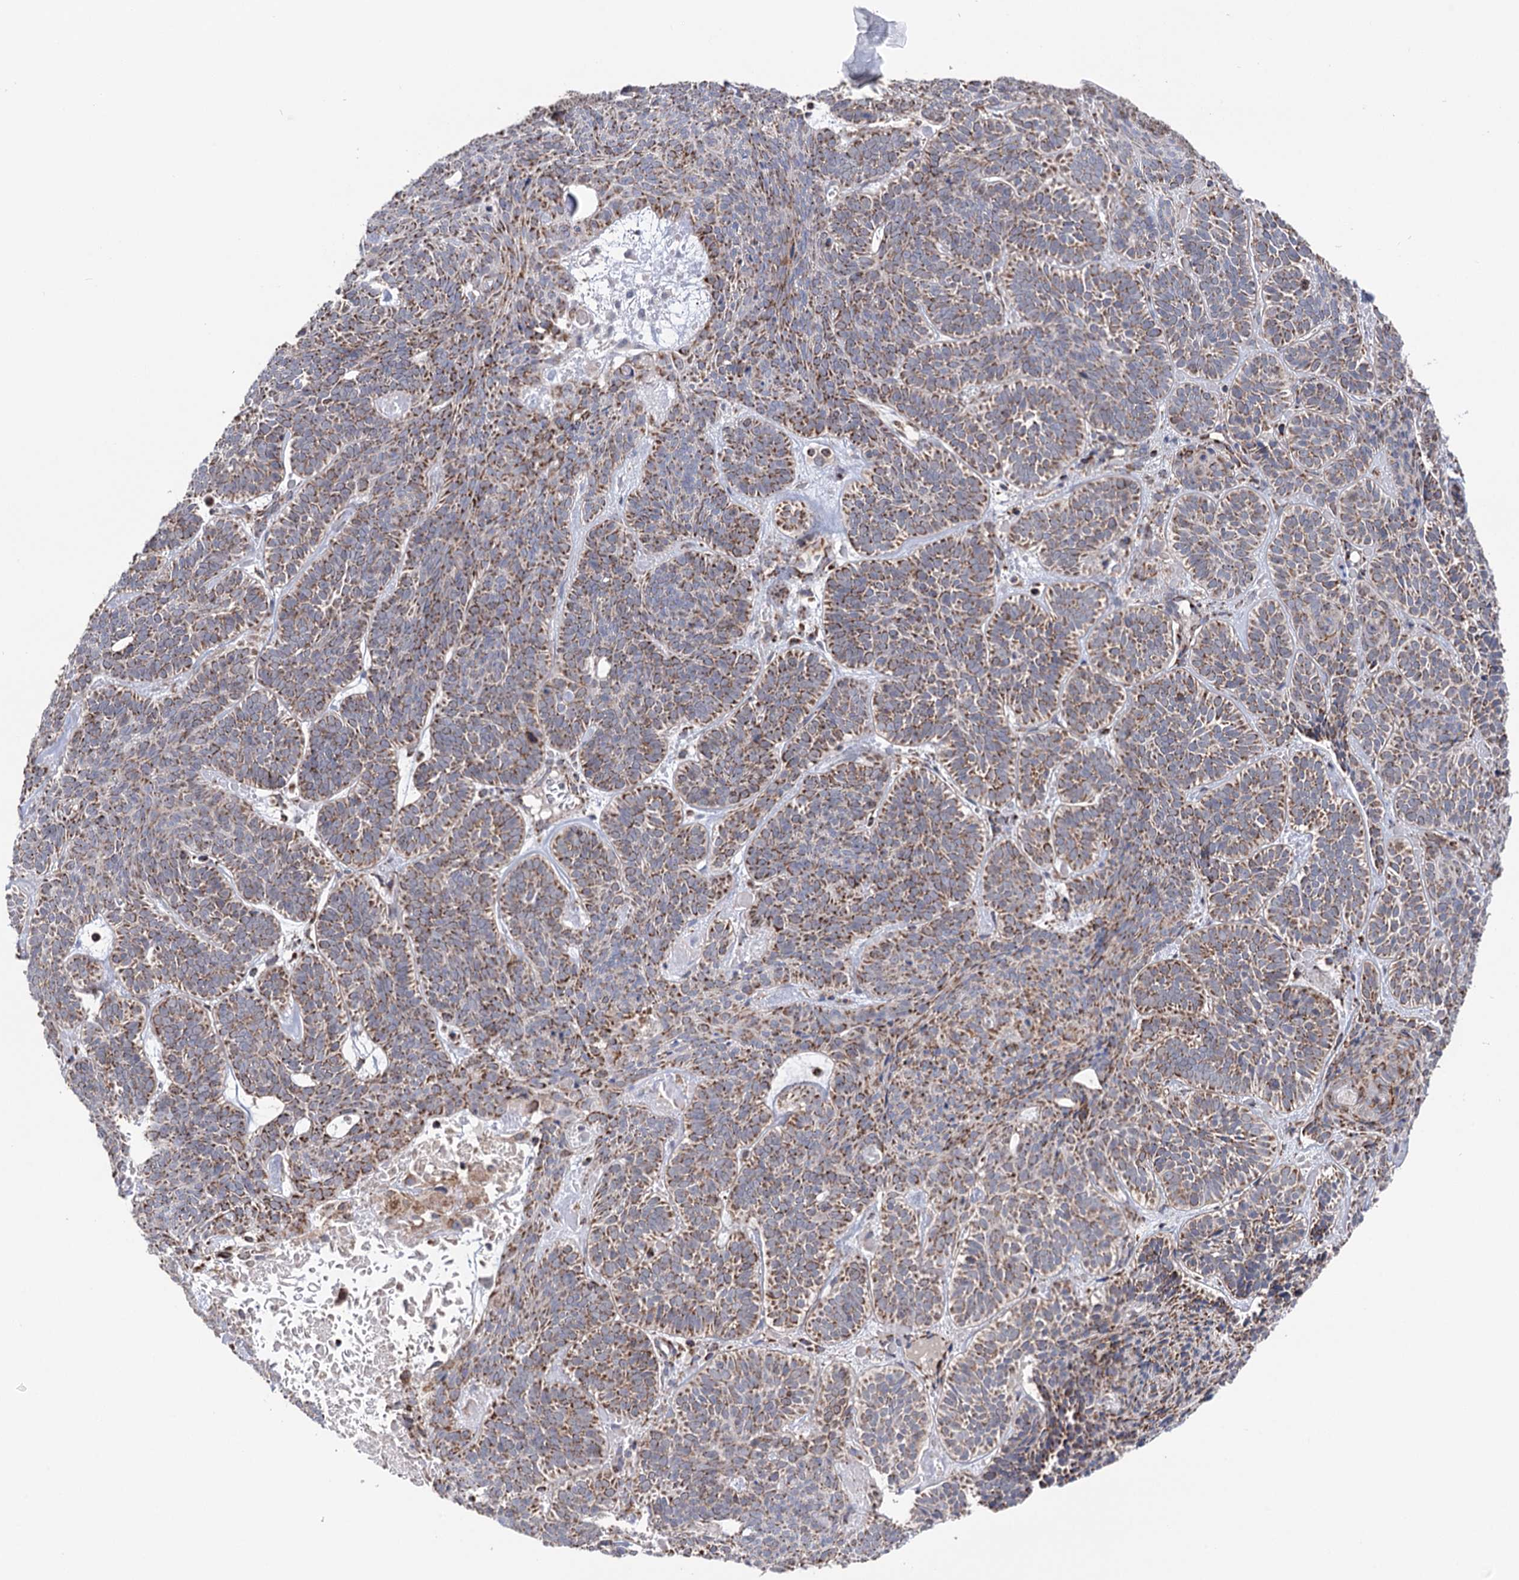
{"staining": {"intensity": "moderate", "quantity": ">75%", "location": "cytoplasmic/membranous"}, "tissue": "skin cancer", "cell_type": "Tumor cells", "image_type": "cancer", "snomed": [{"axis": "morphology", "description": "Basal cell carcinoma"}, {"axis": "topography", "description": "Skin"}], "caption": "Immunohistochemical staining of human skin cancer (basal cell carcinoma) reveals medium levels of moderate cytoplasmic/membranous protein staining in about >75% of tumor cells.", "gene": "SUCLA2", "patient": {"sex": "male", "age": 85}}